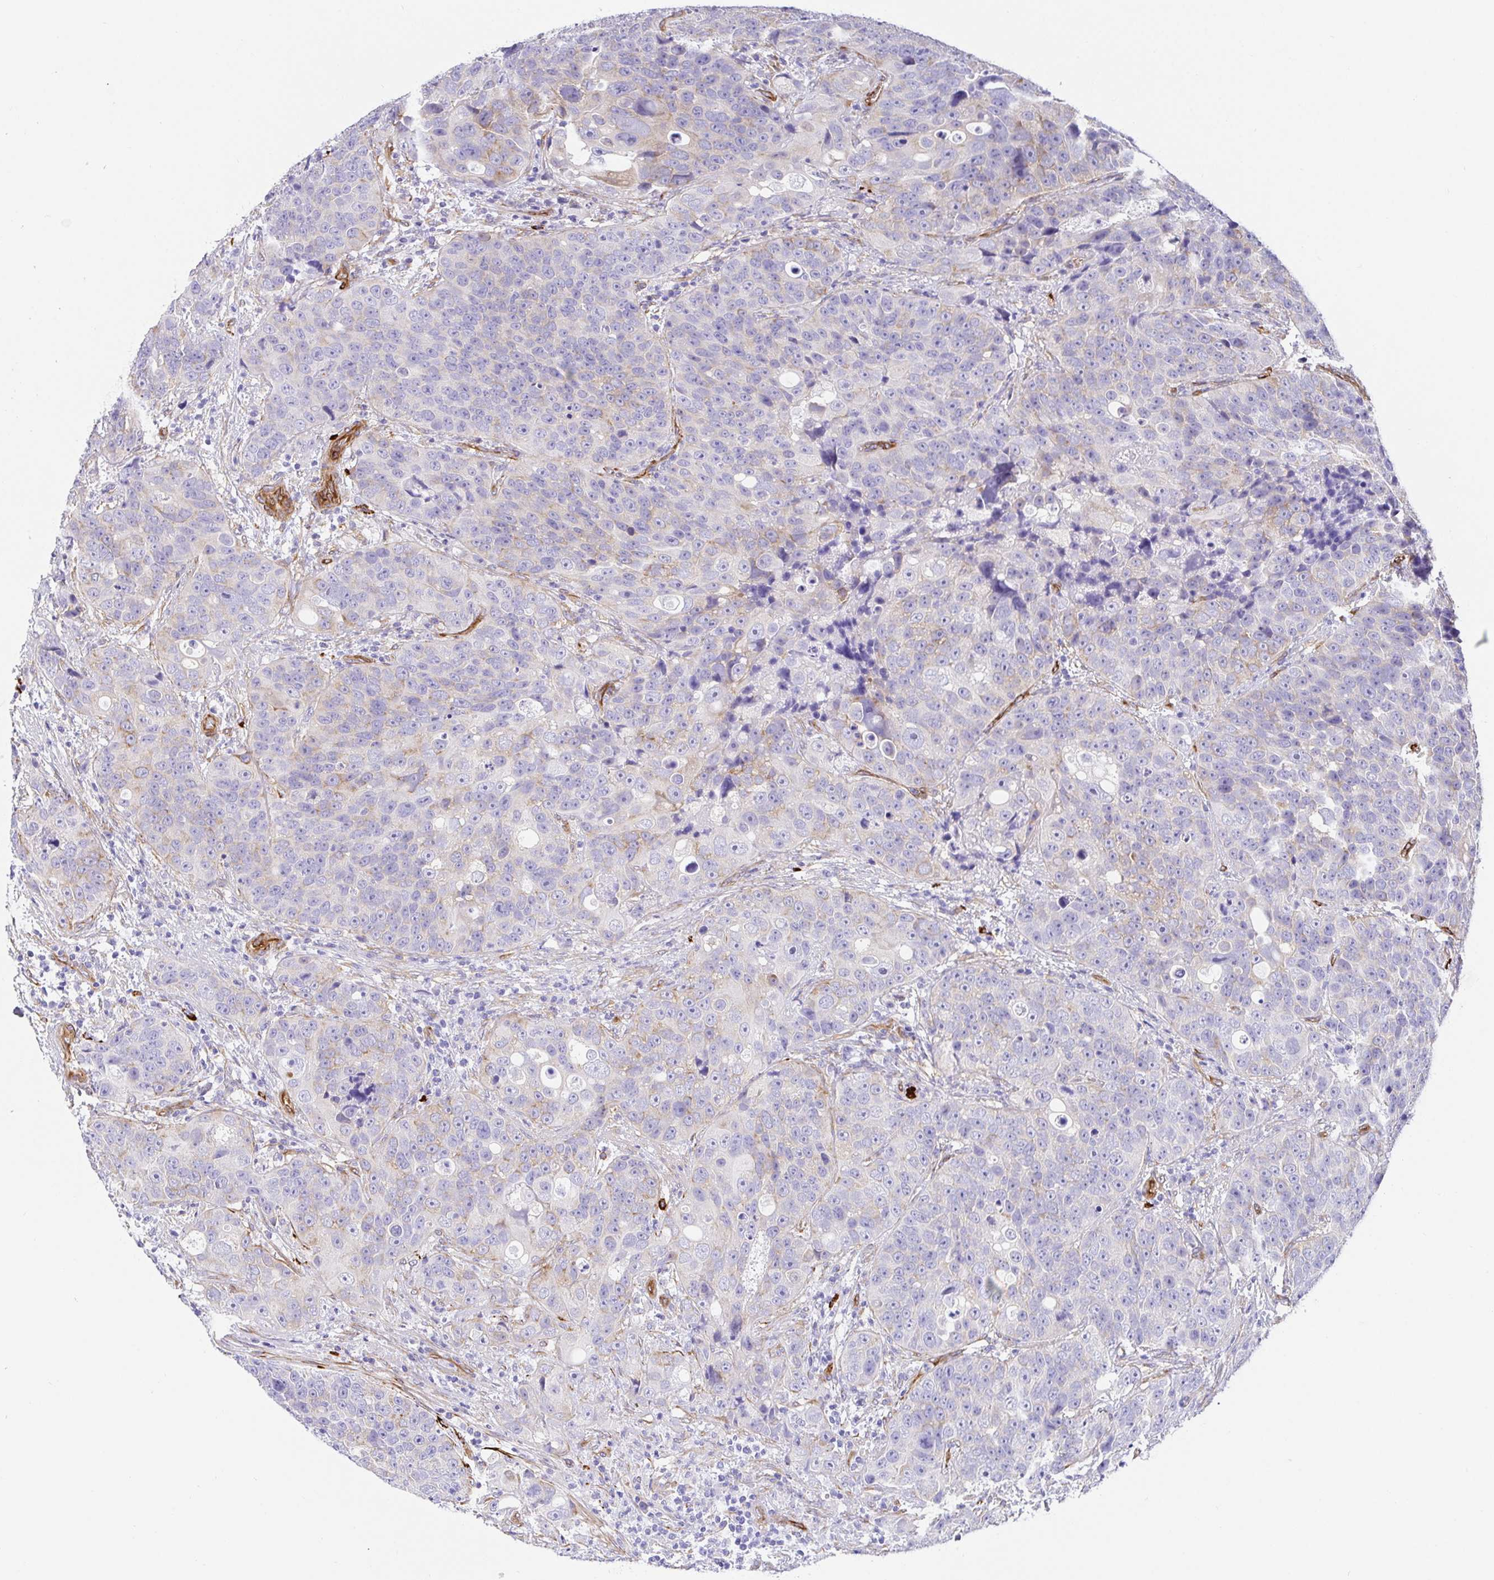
{"staining": {"intensity": "negative", "quantity": "none", "location": "none"}, "tissue": "urothelial cancer", "cell_type": "Tumor cells", "image_type": "cancer", "snomed": [{"axis": "morphology", "description": "Urothelial carcinoma, NOS"}, {"axis": "topography", "description": "Urinary bladder"}], "caption": "Immunohistochemistry image of human urothelial cancer stained for a protein (brown), which displays no expression in tumor cells. Nuclei are stained in blue.", "gene": "DOCK1", "patient": {"sex": "male", "age": 52}}